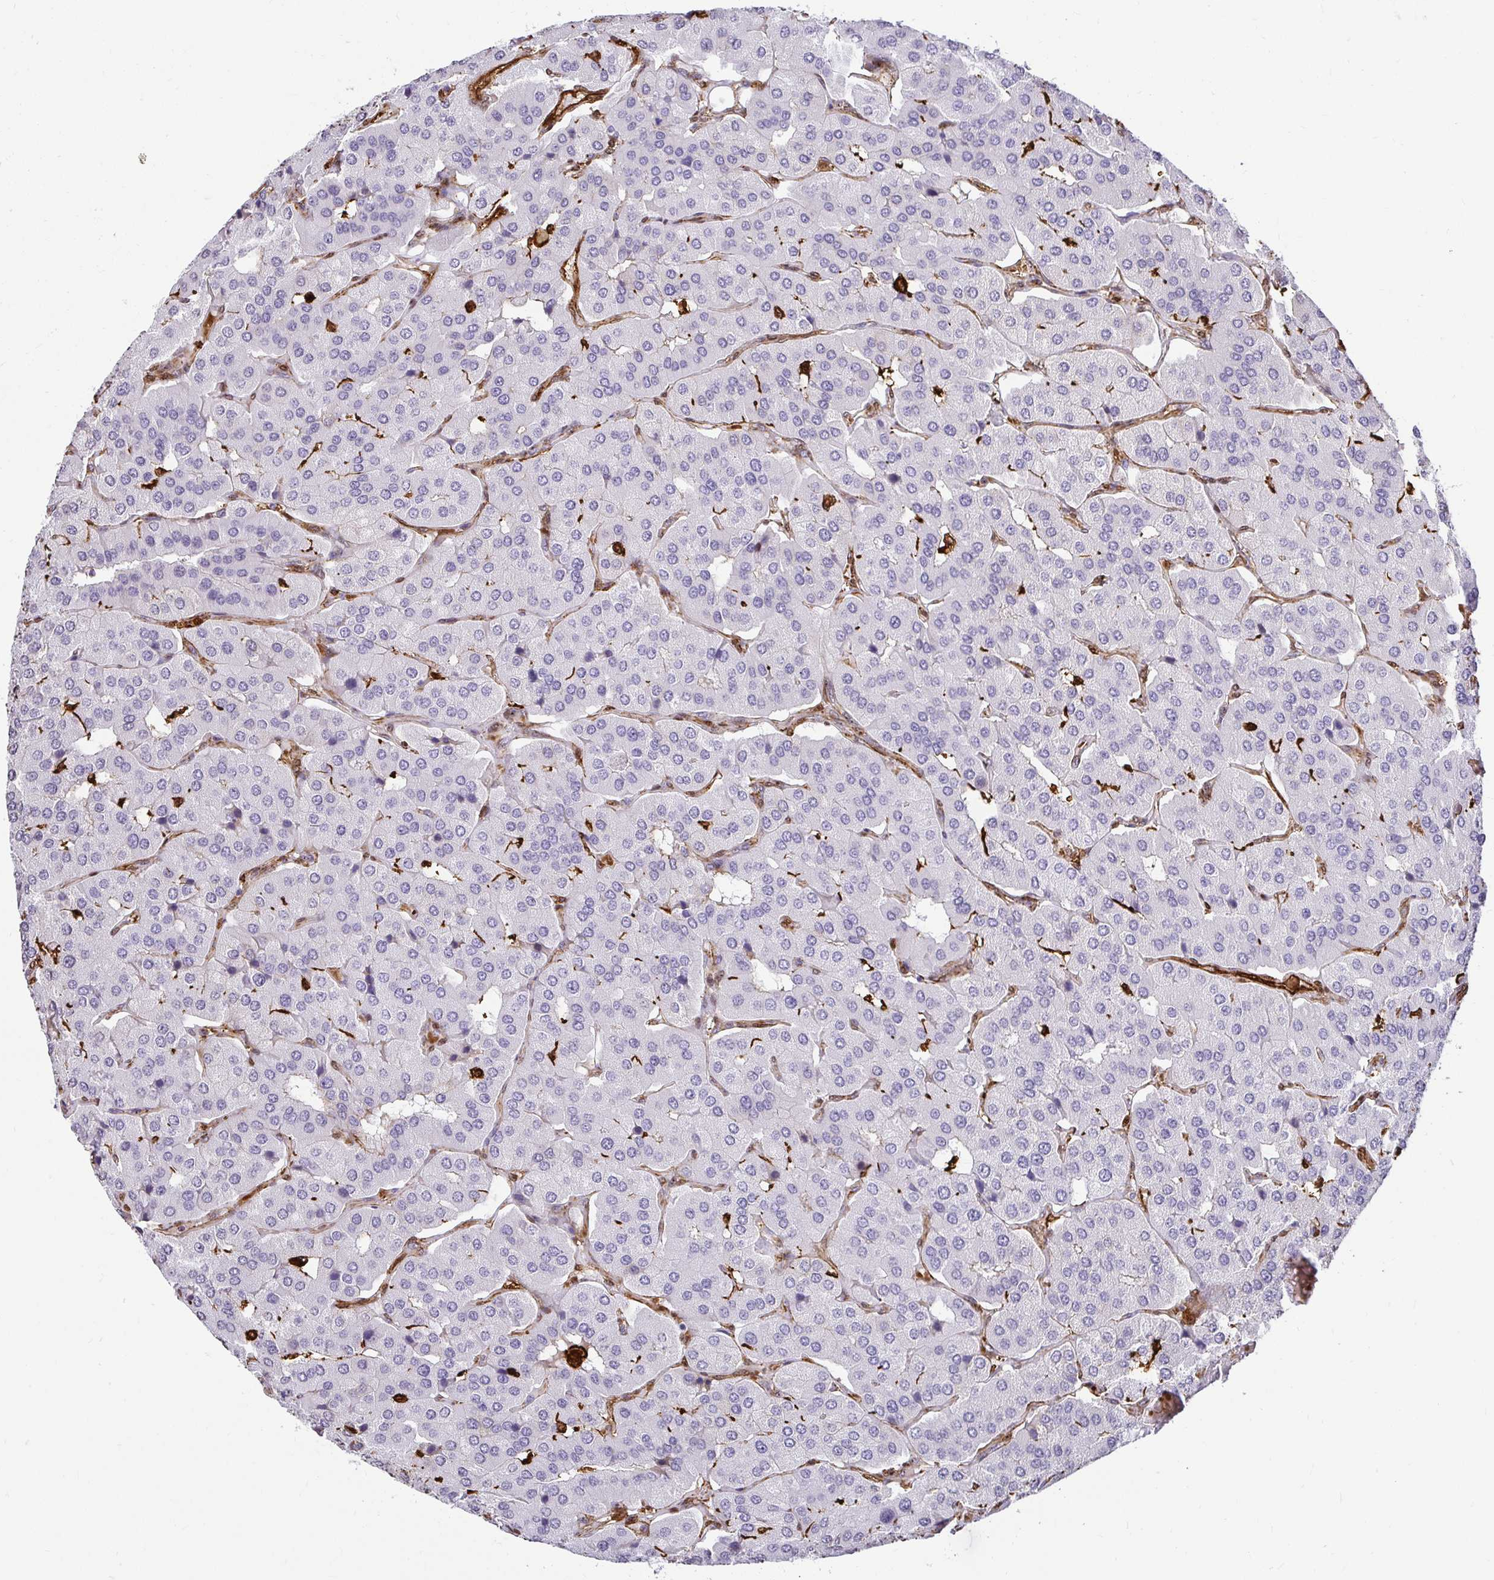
{"staining": {"intensity": "negative", "quantity": "none", "location": "none"}, "tissue": "parathyroid gland", "cell_type": "Glandular cells", "image_type": "normal", "snomed": [{"axis": "morphology", "description": "Normal tissue, NOS"}, {"axis": "morphology", "description": "Adenoma, NOS"}, {"axis": "topography", "description": "Parathyroid gland"}], "caption": "DAB immunohistochemical staining of normal human parathyroid gland displays no significant expression in glandular cells. (DAB (3,3'-diaminobenzidine) immunohistochemistry (IHC) with hematoxylin counter stain).", "gene": "GSN", "patient": {"sex": "female", "age": 86}}